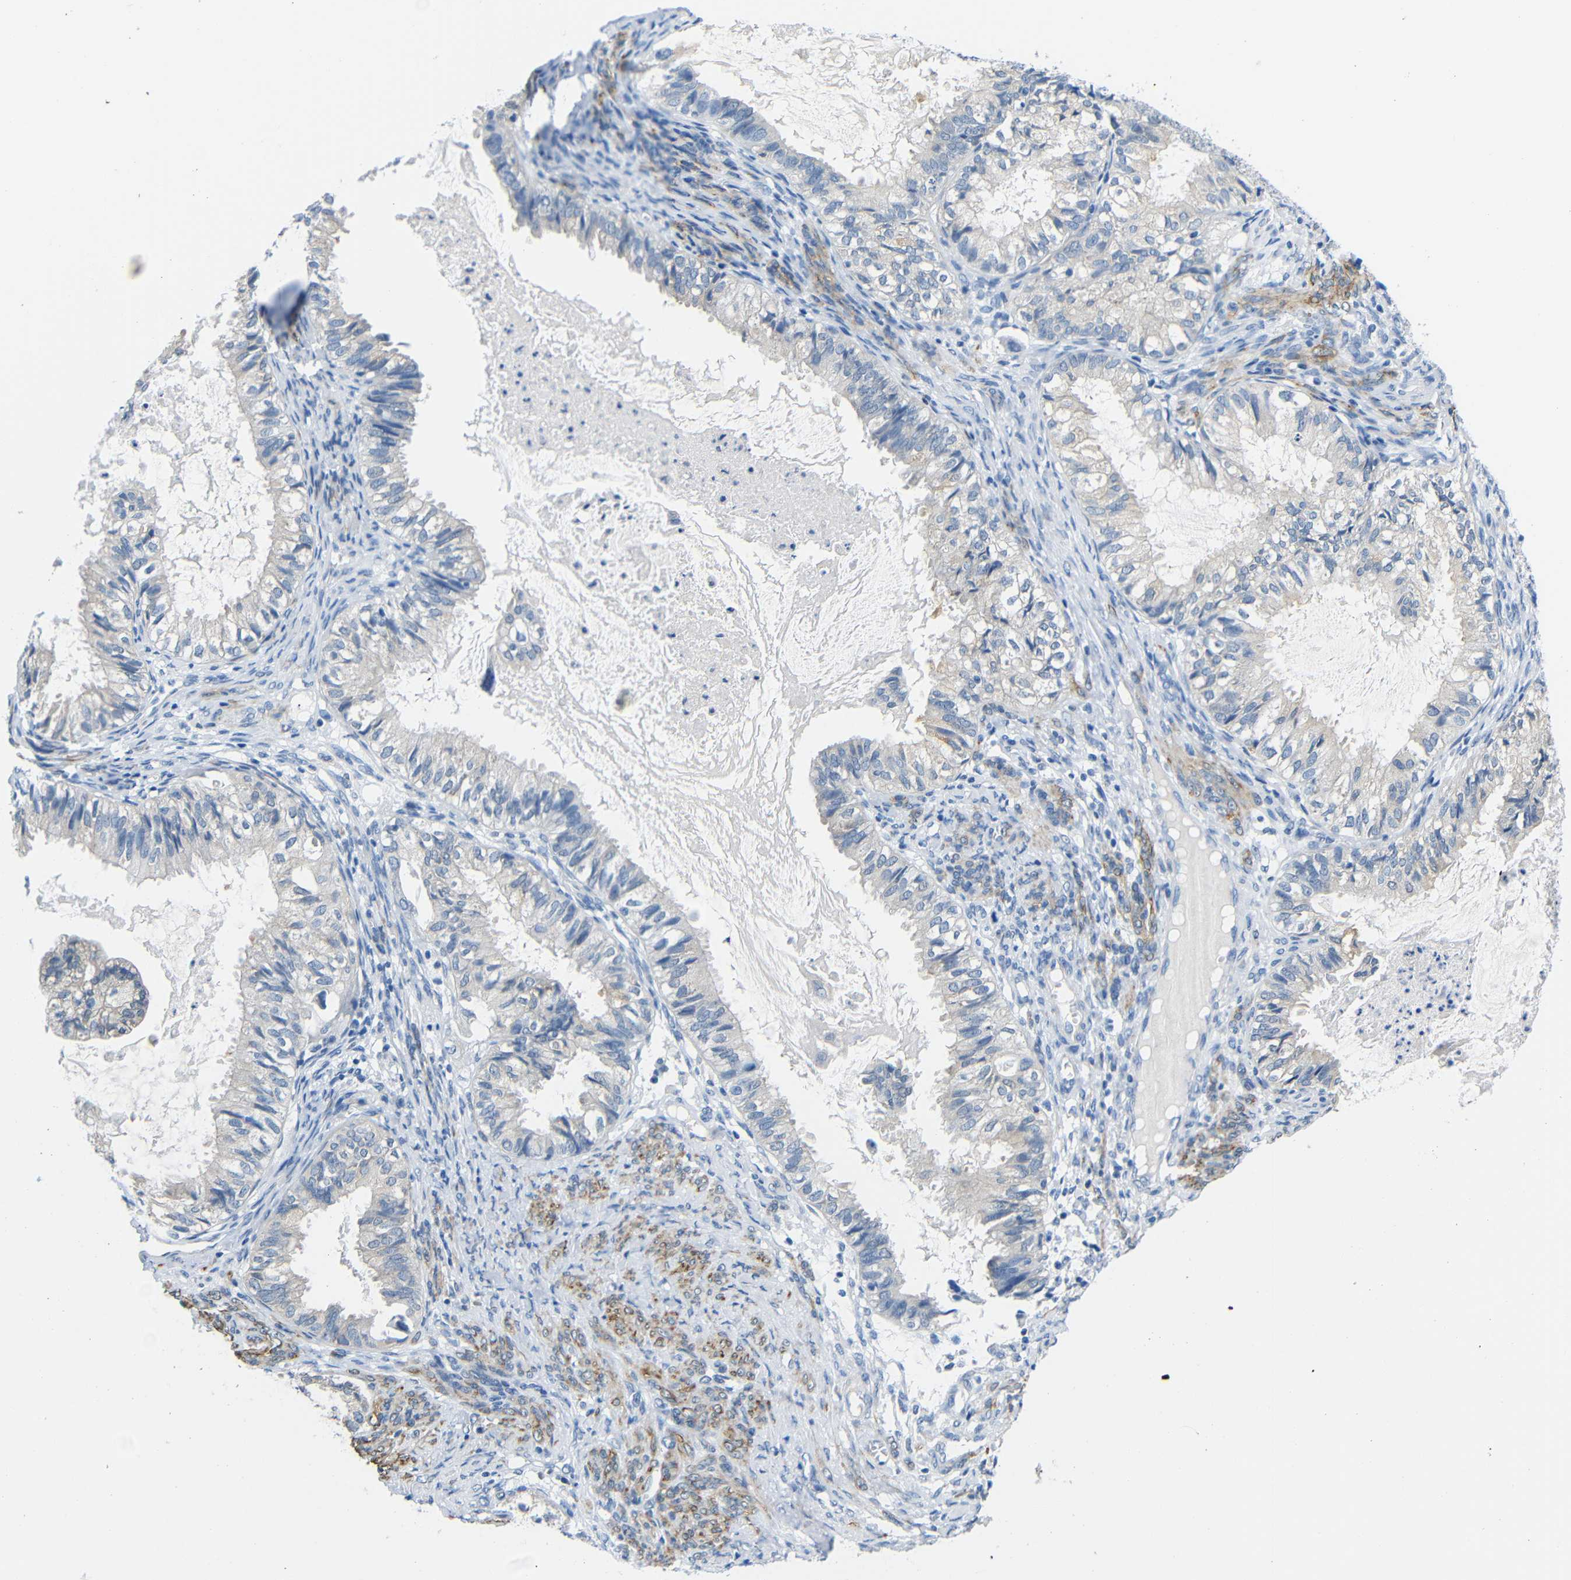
{"staining": {"intensity": "negative", "quantity": "none", "location": "none"}, "tissue": "cervical cancer", "cell_type": "Tumor cells", "image_type": "cancer", "snomed": [{"axis": "morphology", "description": "Normal tissue, NOS"}, {"axis": "morphology", "description": "Adenocarcinoma, NOS"}, {"axis": "topography", "description": "Cervix"}, {"axis": "topography", "description": "Endometrium"}], "caption": "There is no significant positivity in tumor cells of cervical cancer. The staining was performed using DAB (3,3'-diaminobenzidine) to visualize the protein expression in brown, while the nuclei were stained in blue with hematoxylin (Magnification: 20x).", "gene": "NEGR1", "patient": {"sex": "female", "age": 86}}